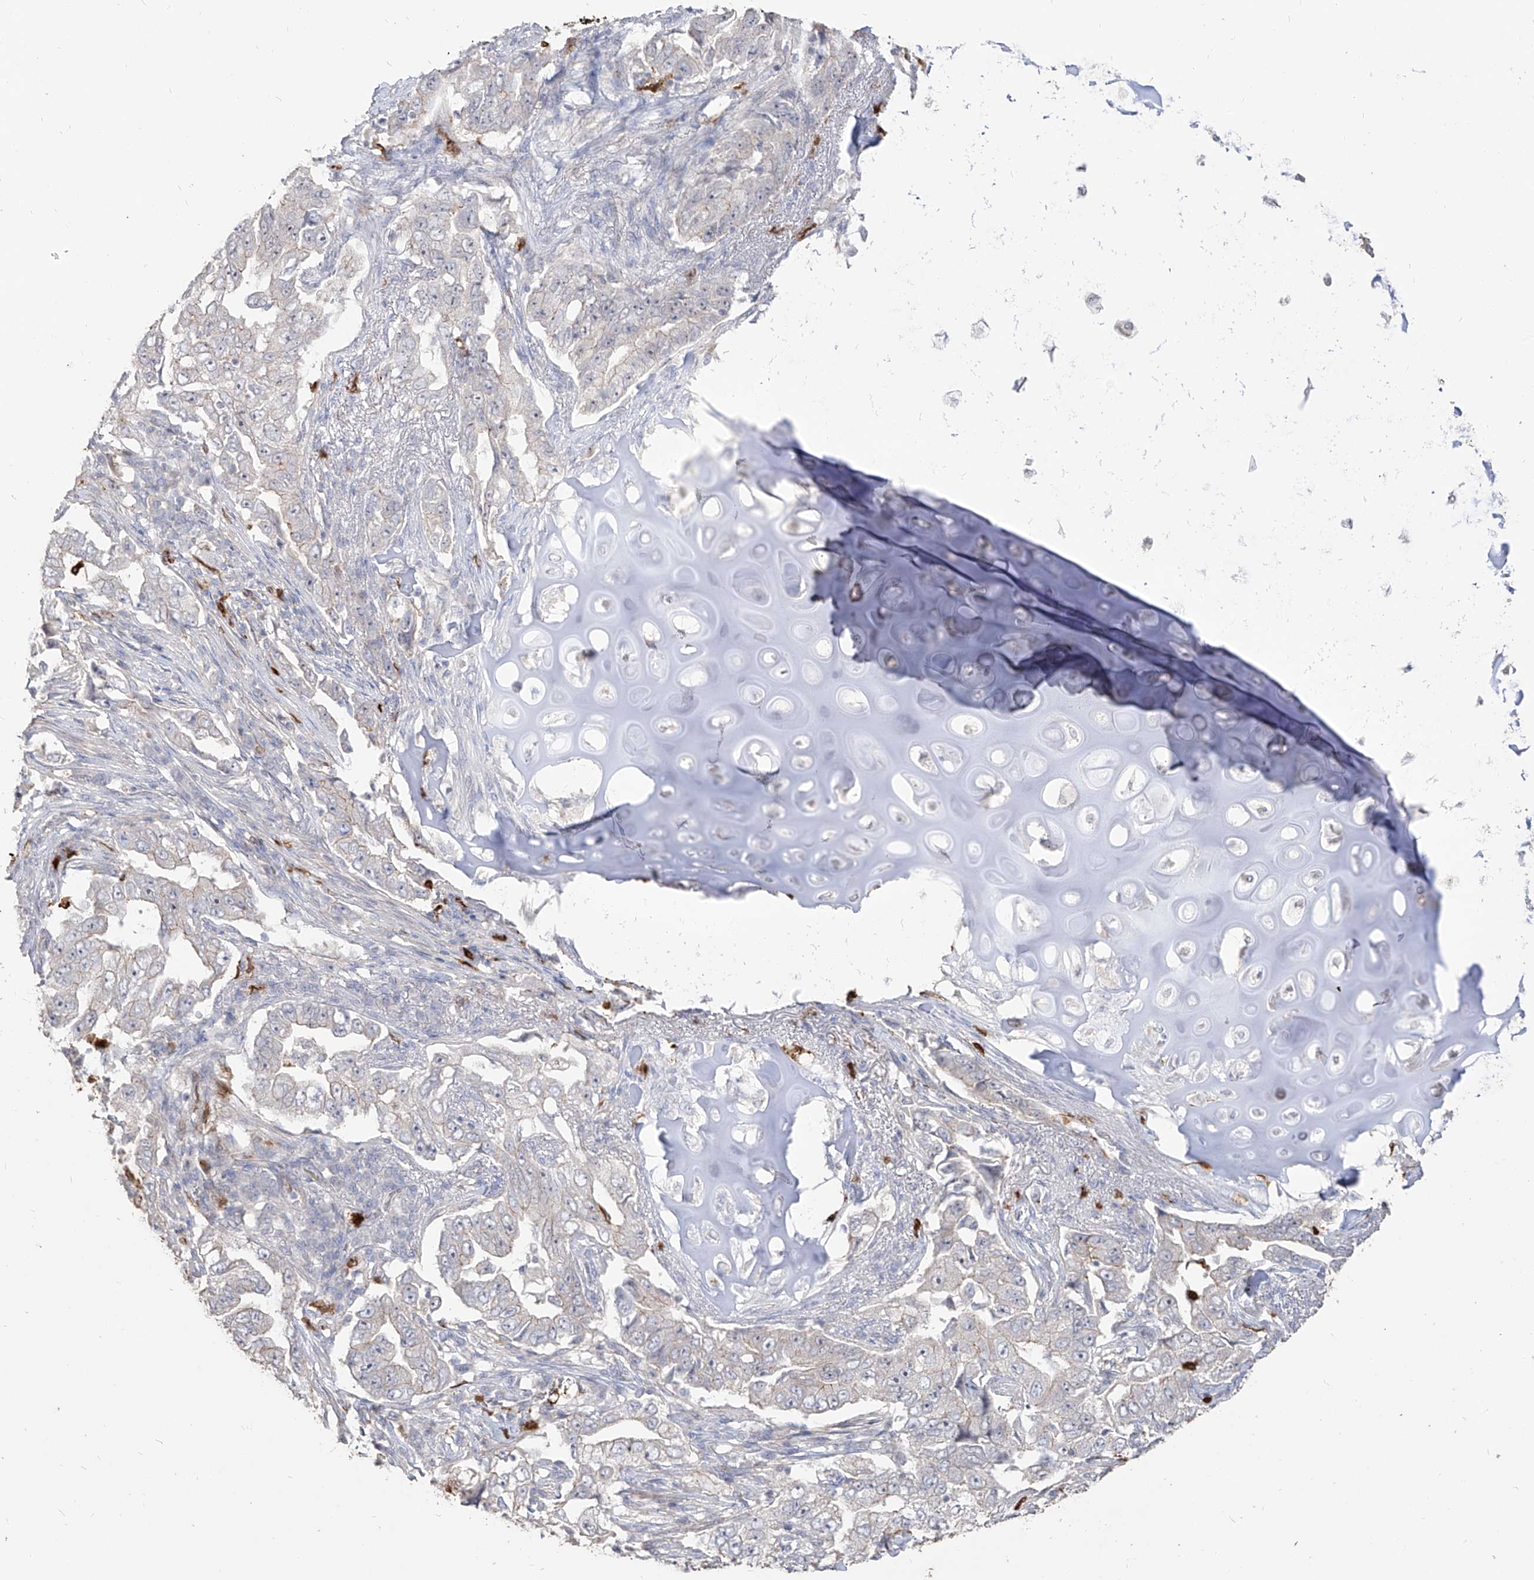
{"staining": {"intensity": "negative", "quantity": "none", "location": "none"}, "tissue": "lung cancer", "cell_type": "Tumor cells", "image_type": "cancer", "snomed": [{"axis": "morphology", "description": "Adenocarcinoma, NOS"}, {"axis": "topography", "description": "Lung"}], "caption": "Immunohistochemistry of human adenocarcinoma (lung) displays no staining in tumor cells.", "gene": "ZNF227", "patient": {"sex": "female", "age": 51}}